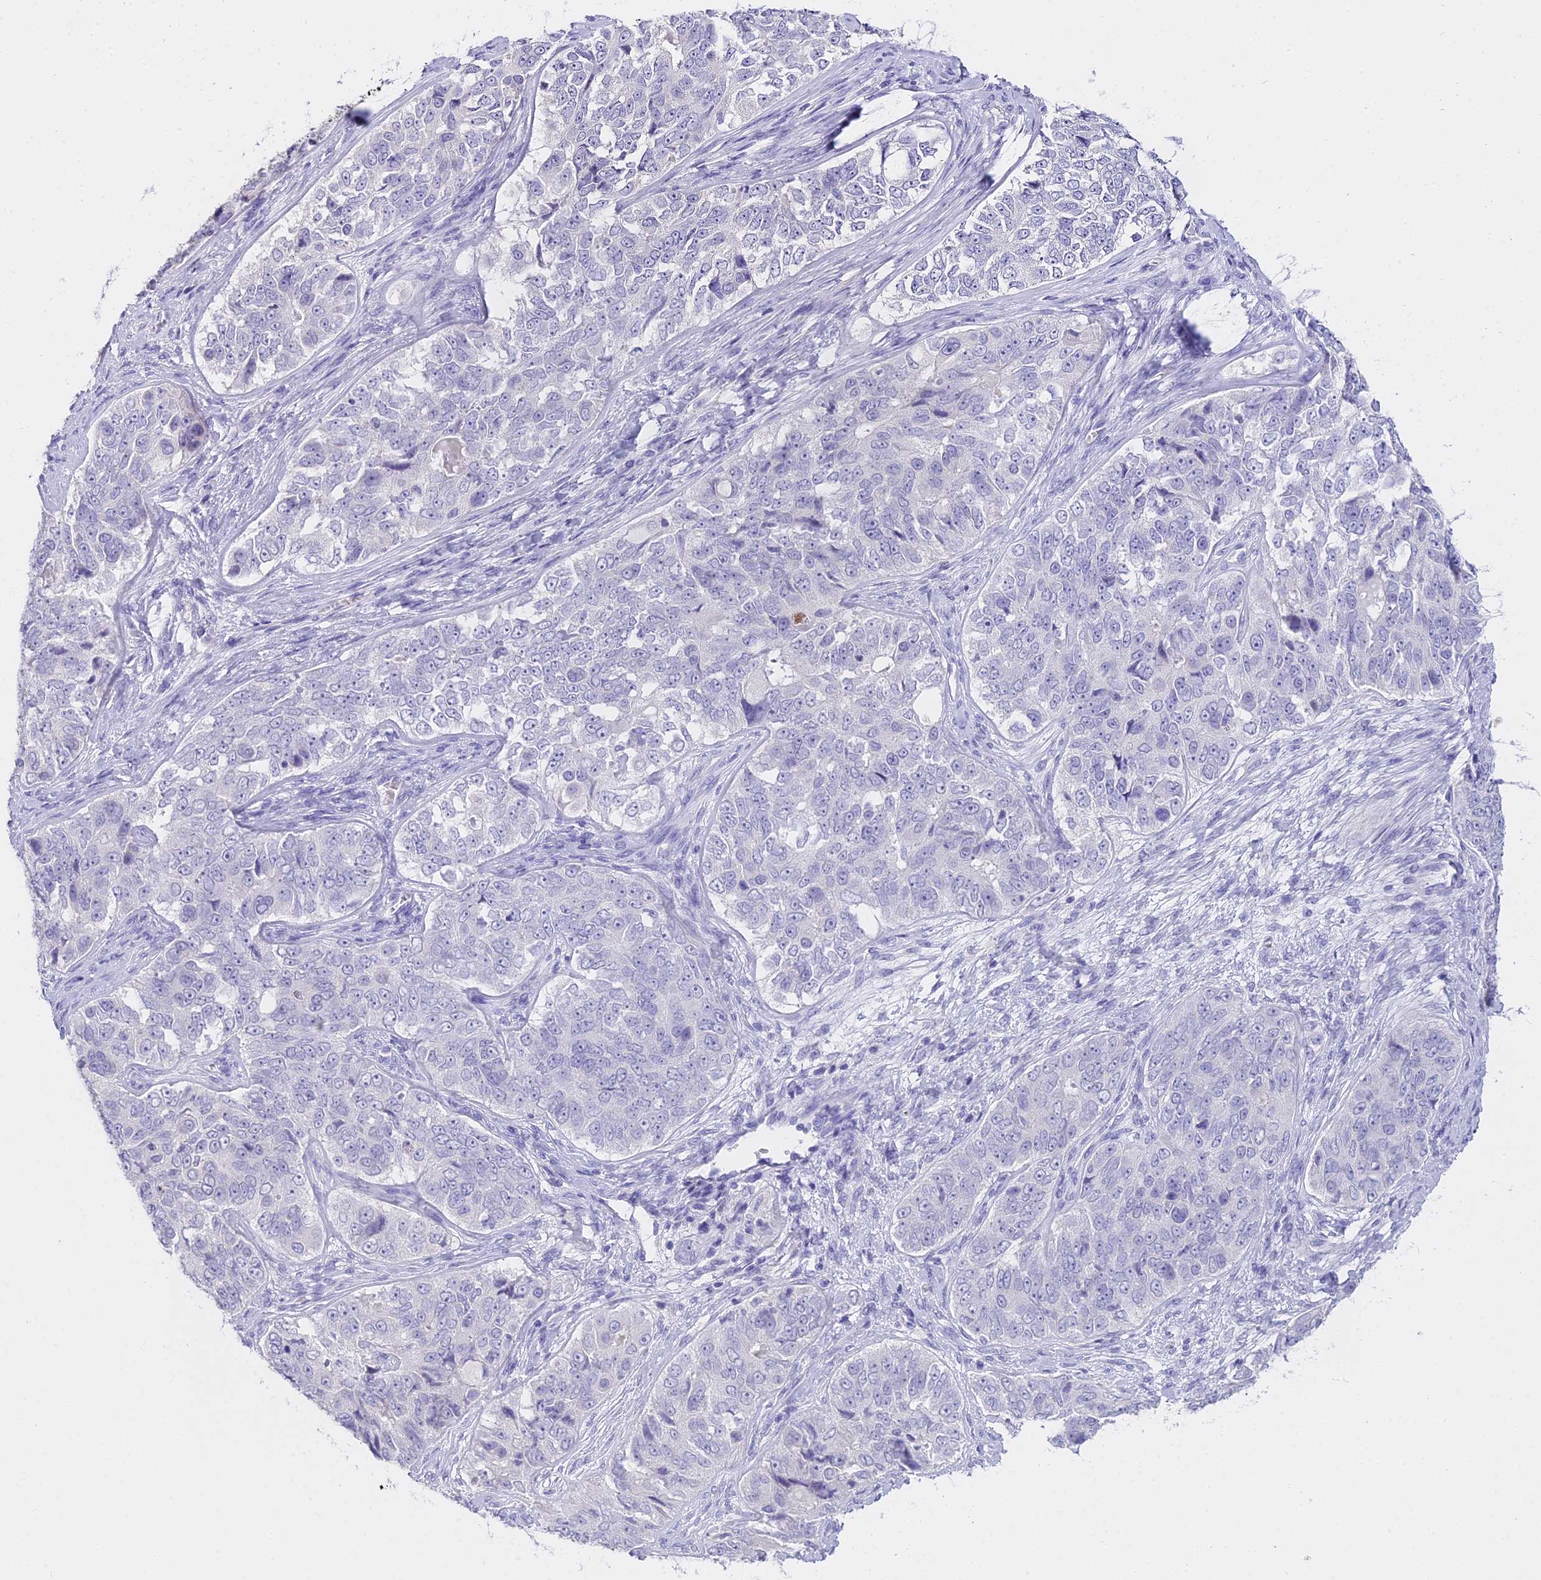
{"staining": {"intensity": "negative", "quantity": "none", "location": "none"}, "tissue": "ovarian cancer", "cell_type": "Tumor cells", "image_type": "cancer", "snomed": [{"axis": "morphology", "description": "Carcinoma, endometroid"}, {"axis": "topography", "description": "Ovary"}], "caption": "There is no significant staining in tumor cells of ovarian endometroid carcinoma.", "gene": "ALPP", "patient": {"sex": "female", "age": 51}}